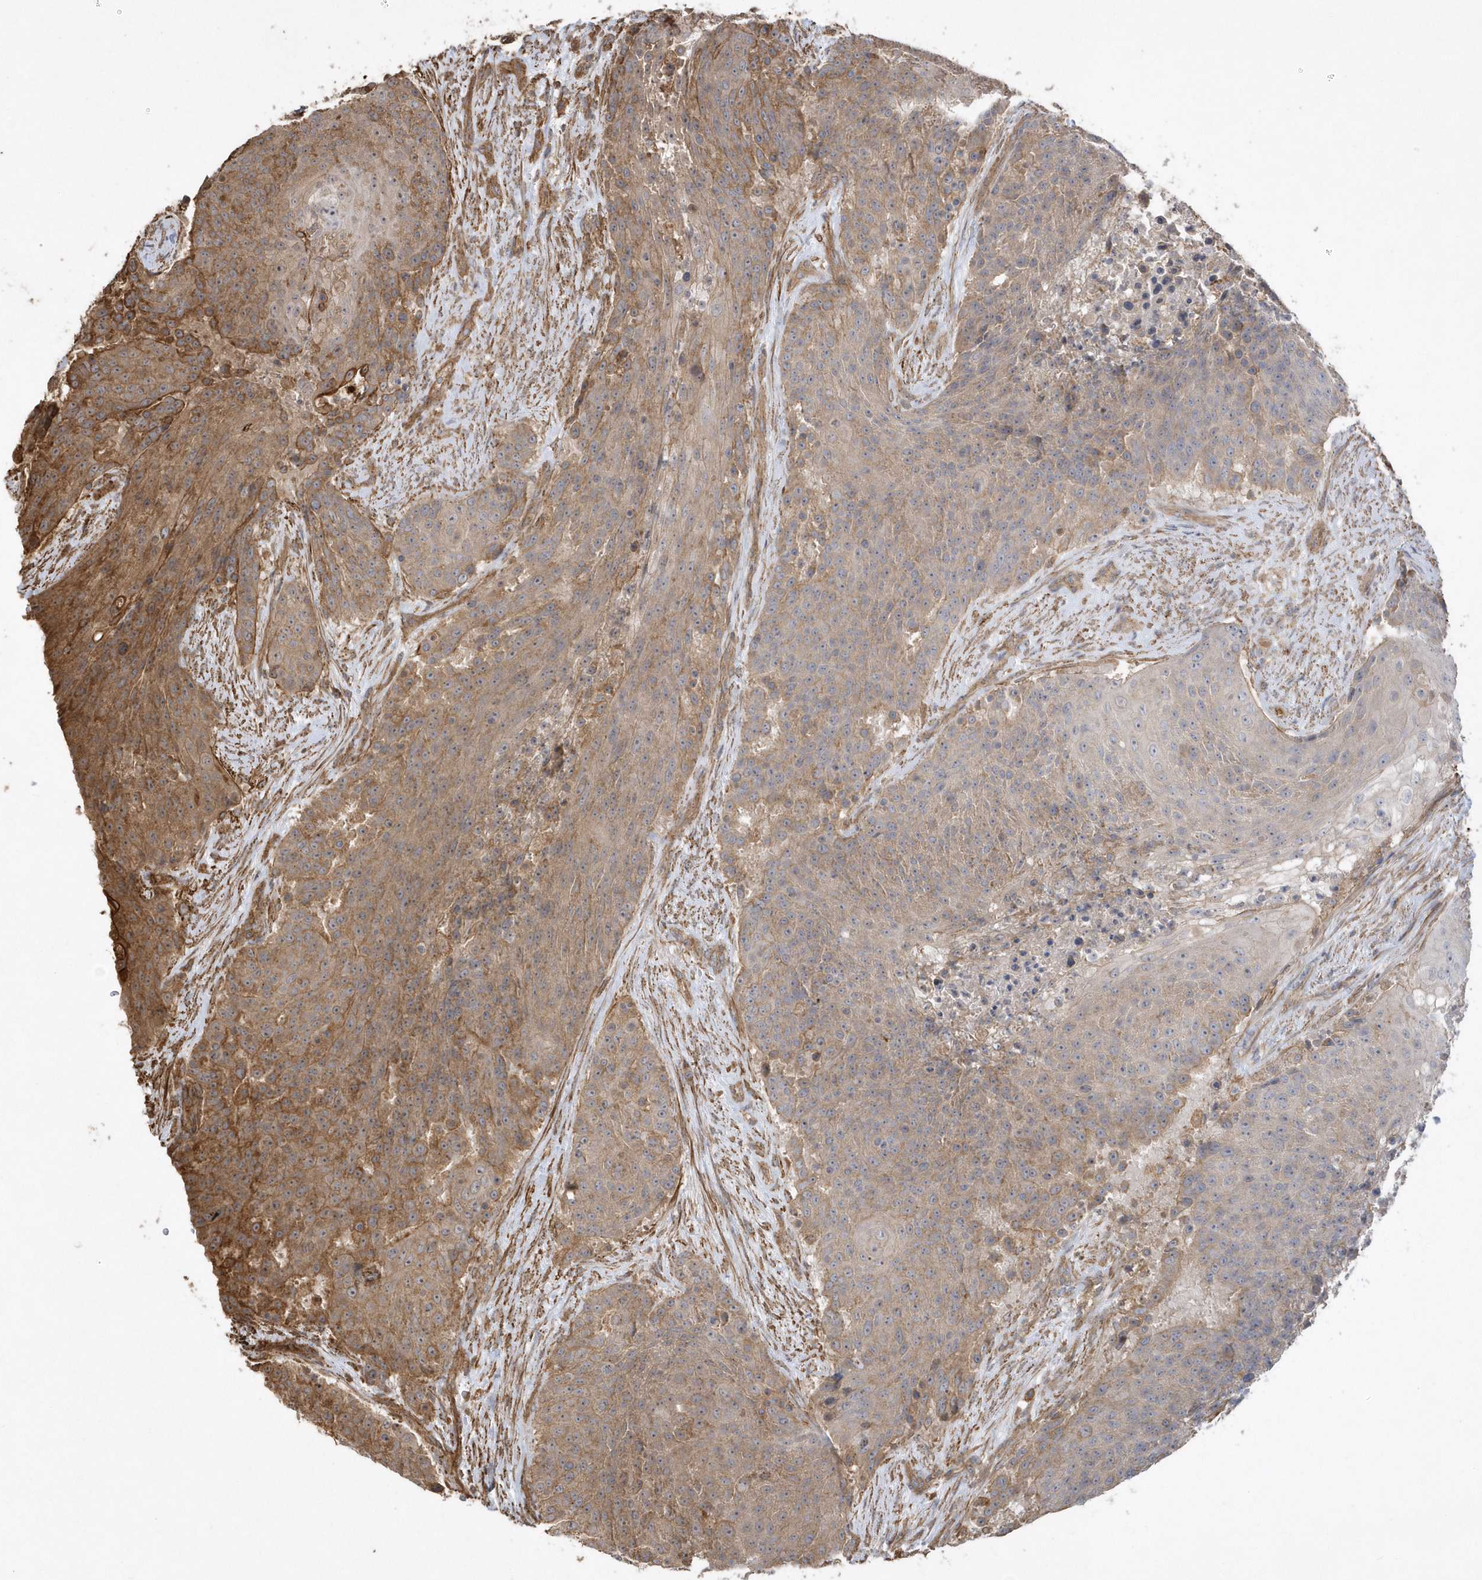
{"staining": {"intensity": "weak", "quantity": ">75%", "location": "cytoplasmic/membranous"}, "tissue": "urothelial cancer", "cell_type": "Tumor cells", "image_type": "cancer", "snomed": [{"axis": "morphology", "description": "Urothelial carcinoma, High grade"}, {"axis": "topography", "description": "Urinary bladder"}], "caption": "Urothelial cancer stained with a brown dye exhibits weak cytoplasmic/membranous positive positivity in approximately >75% of tumor cells.", "gene": "SENP8", "patient": {"sex": "female", "age": 63}}